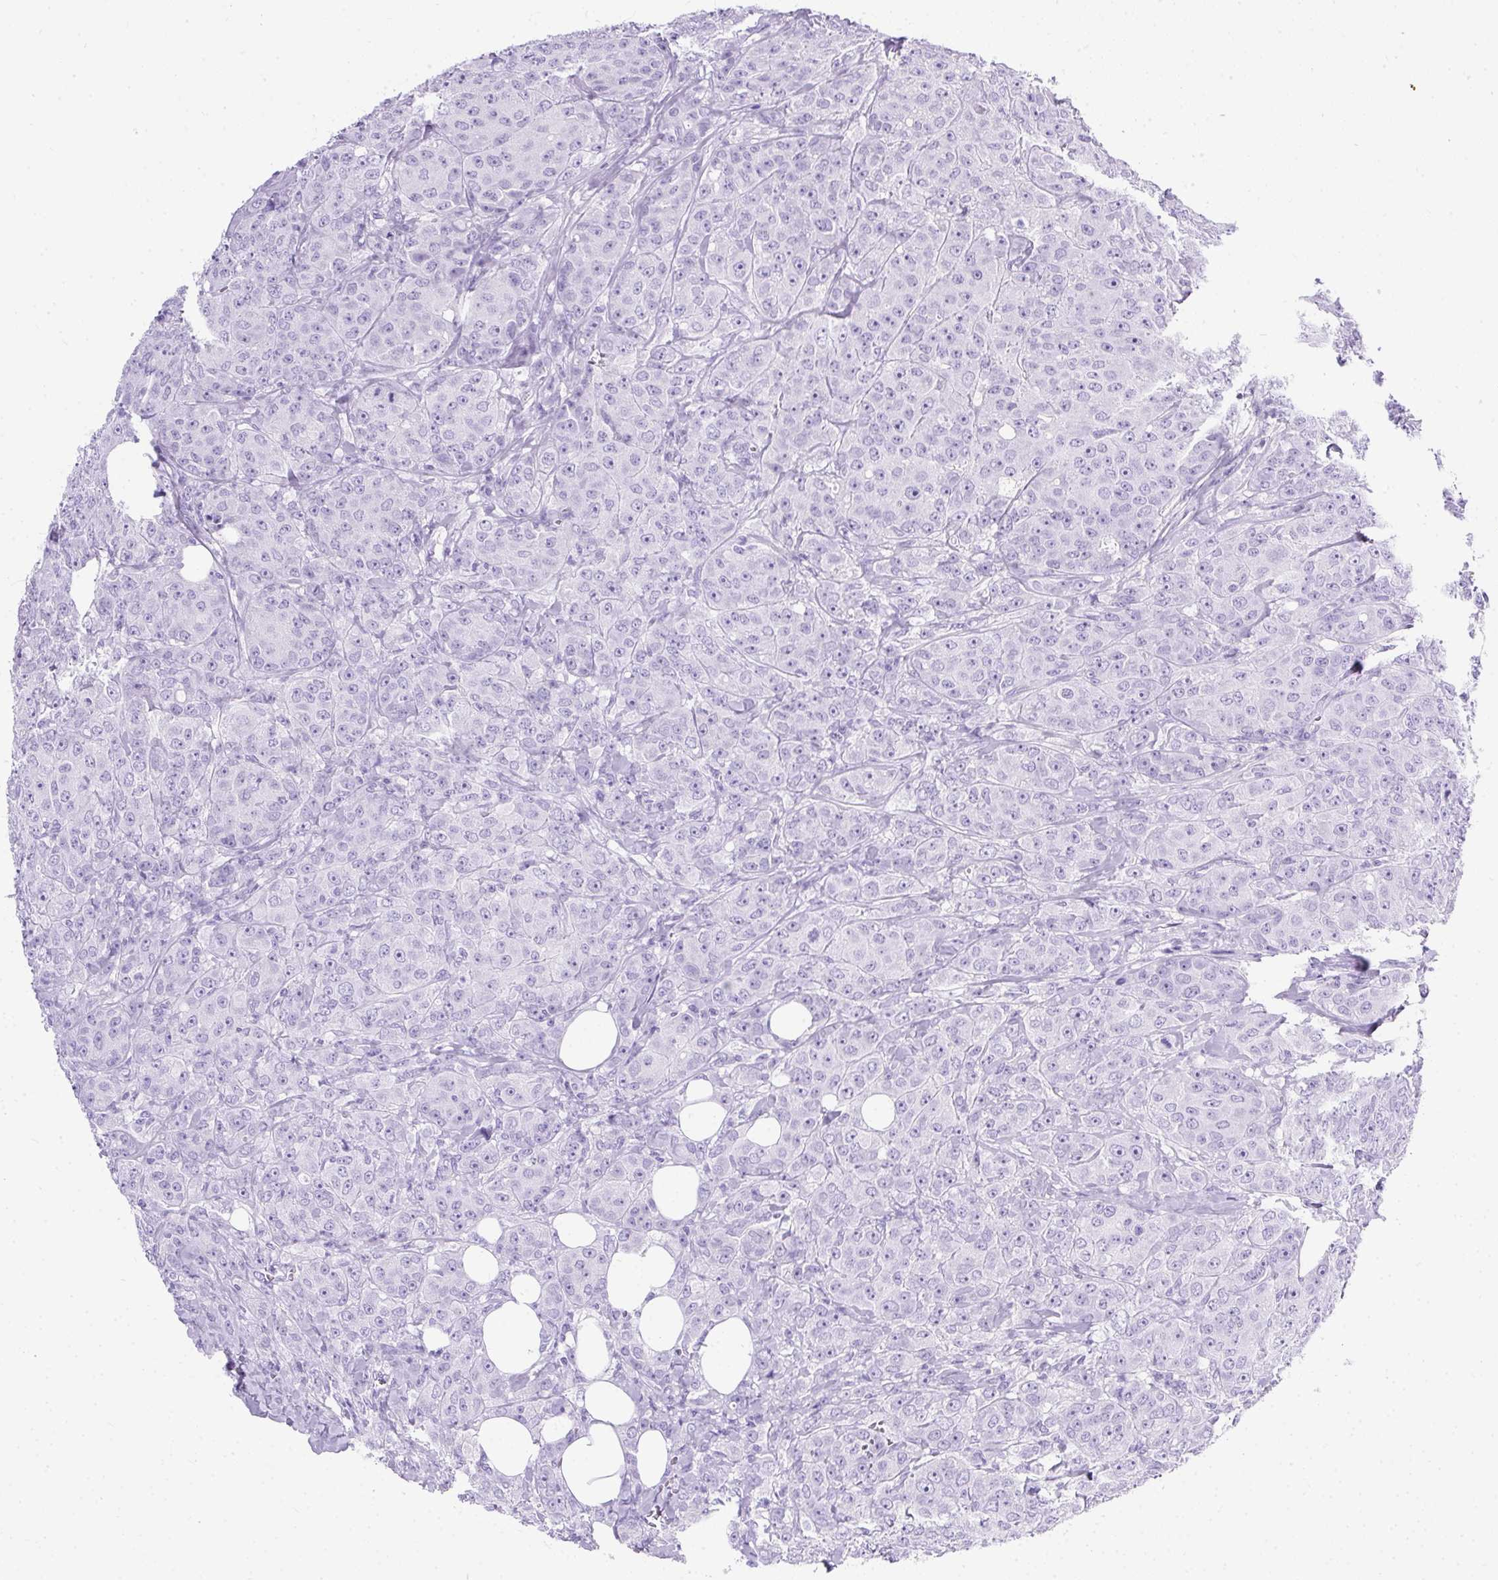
{"staining": {"intensity": "negative", "quantity": "none", "location": "none"}, "tissue": "breast cancer", "cell_type": "Tumor cells", "image_type": "cancer", "snomed": [{"axis": "morphology", "description": "Duct carcinoma"}, {"axis": "topography", "description": "Breast"}], "caption": "This is an immunohistochemistry image of human breast cancer (infiltrating ductal carcinoma). There is no positivity in tumor cells.", "gene": "PVALB", "patient": {"sex": "female", "age": 43}}